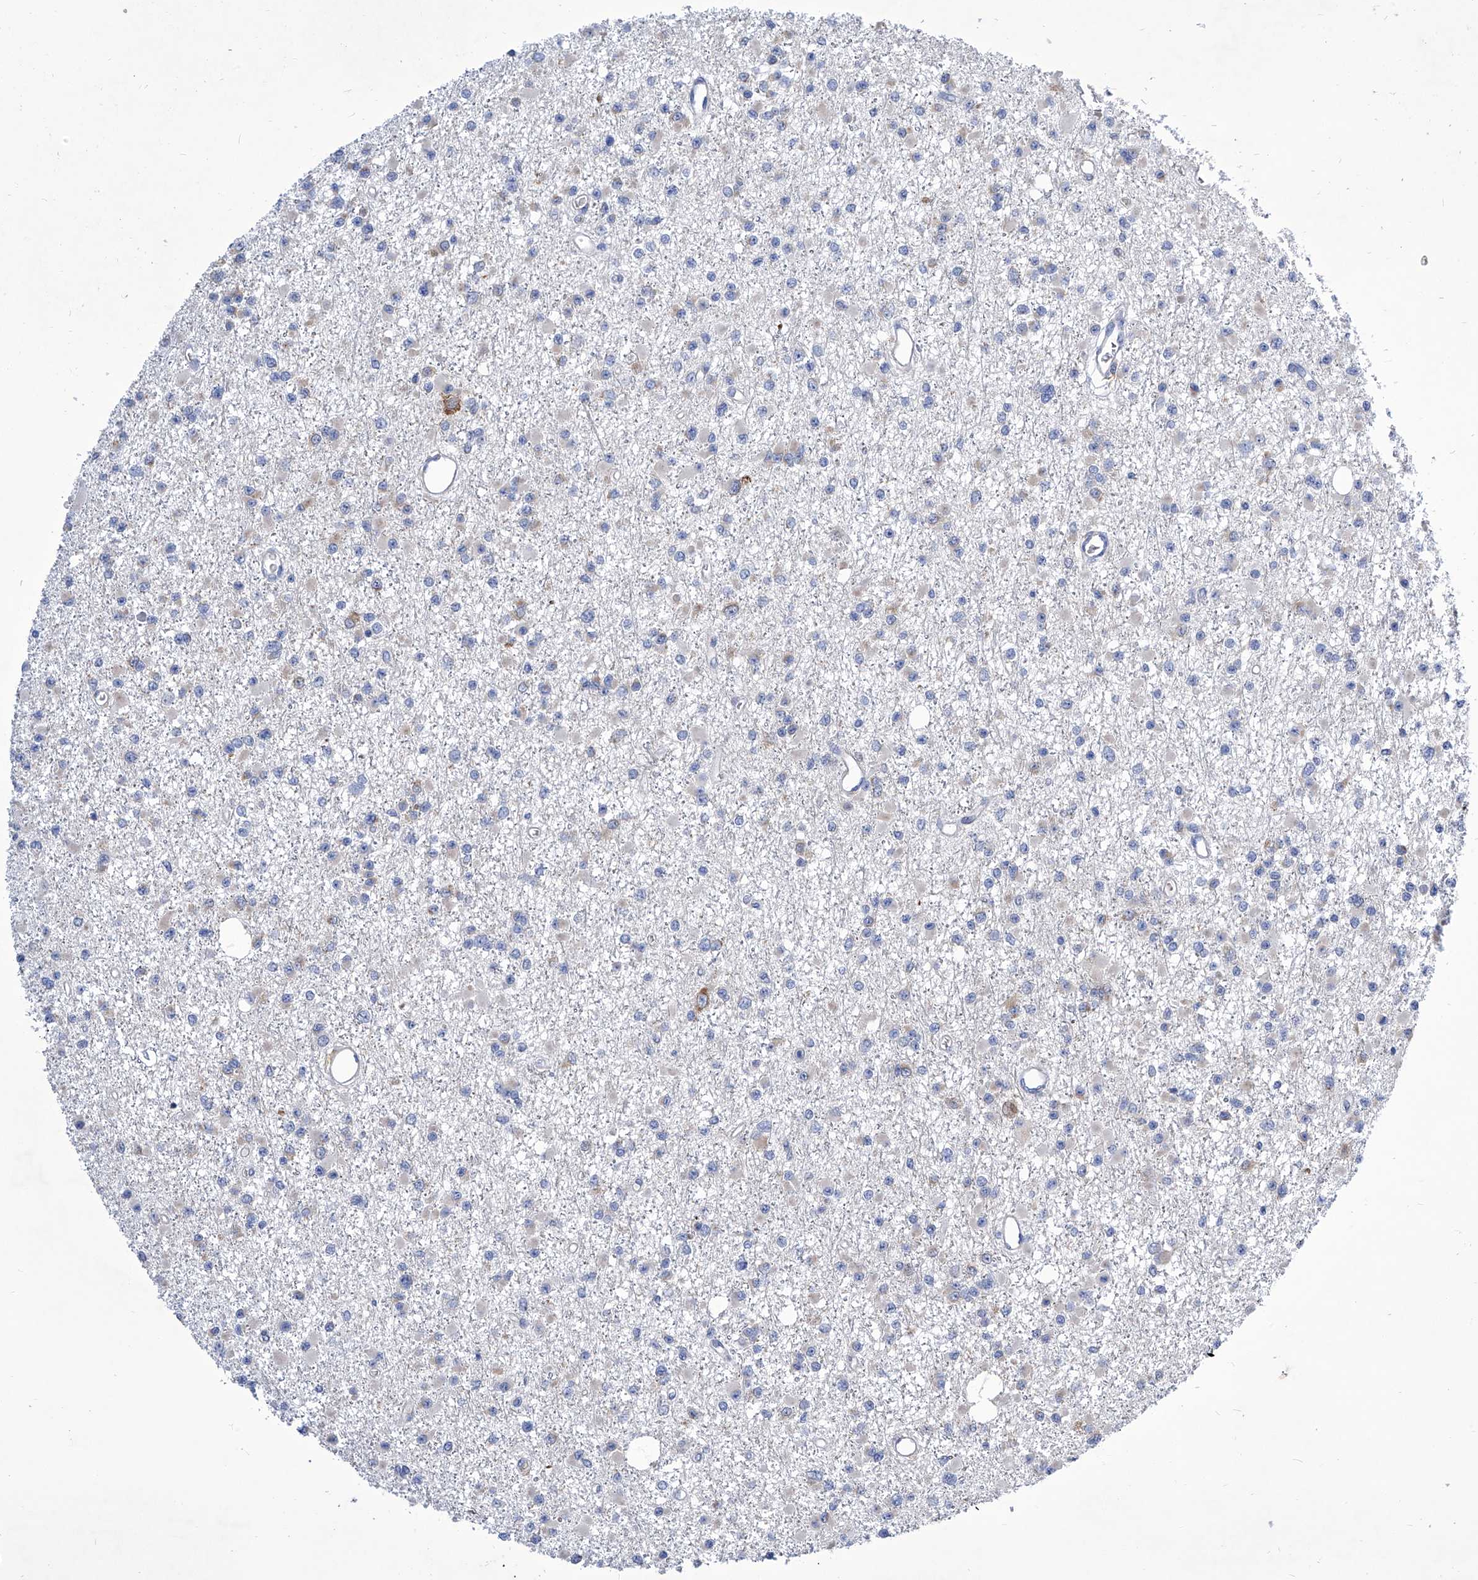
{"staining": {"intensity": "negative", "quantity": "none", "location": "none"}, "tissue": "glioma", "cell_type": "Tumor cells", "image_type": "cancer", "snomed": [{"axis": "morphology", "description": "Glioma, malignant, Low grade"}, {"axis": "topography", "description": "Brain"}], "caption": "Malignant glioma (low-grade) stained for a protein using immunohistochemistry (IHC) reveals no positivity tumor cells.", "gene": "TJAP1", "patient": {"sex": "female", "age": 22}}